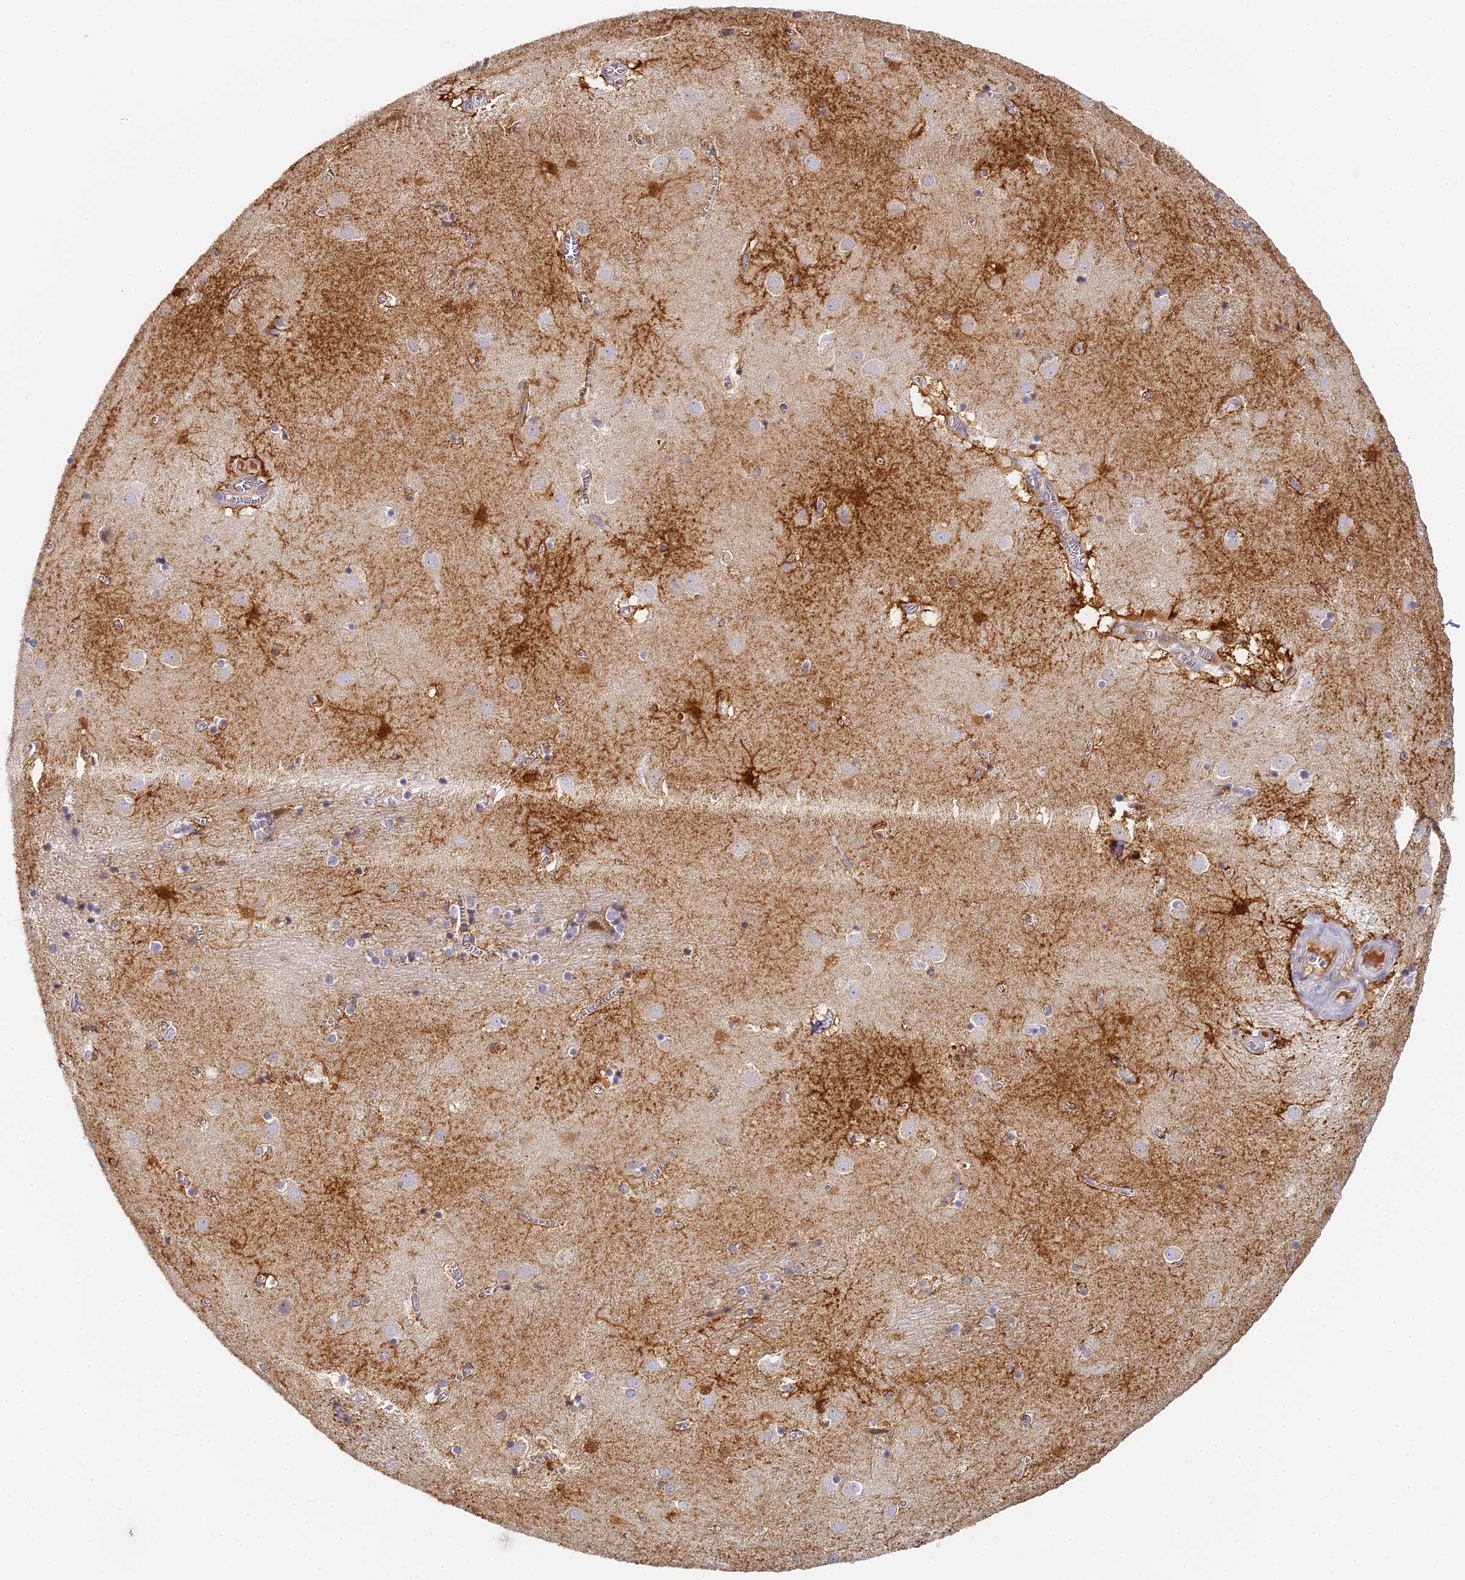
{"staining": {"intensity": "strong", "quantity": "25%-75%", "location": "cytoplasmic/membranous,nuclear"}, "tissue": "caudate", "cell_type": "Glial cells", "image_type": "normal", "snomed": [{"axis": "morphology", "description": "Normal tissue, NOS"}, {"axis": "topography", "description": "Lateral ventricle wall"}], "caption": "Glial cells display high levels of strong cytoplasmic/membranous,nuclear positivity in about 25%-75% of cells in unremarkable human caudate.", "gene": "GJA1", "patient": {"sex": "male", "age": 70}}